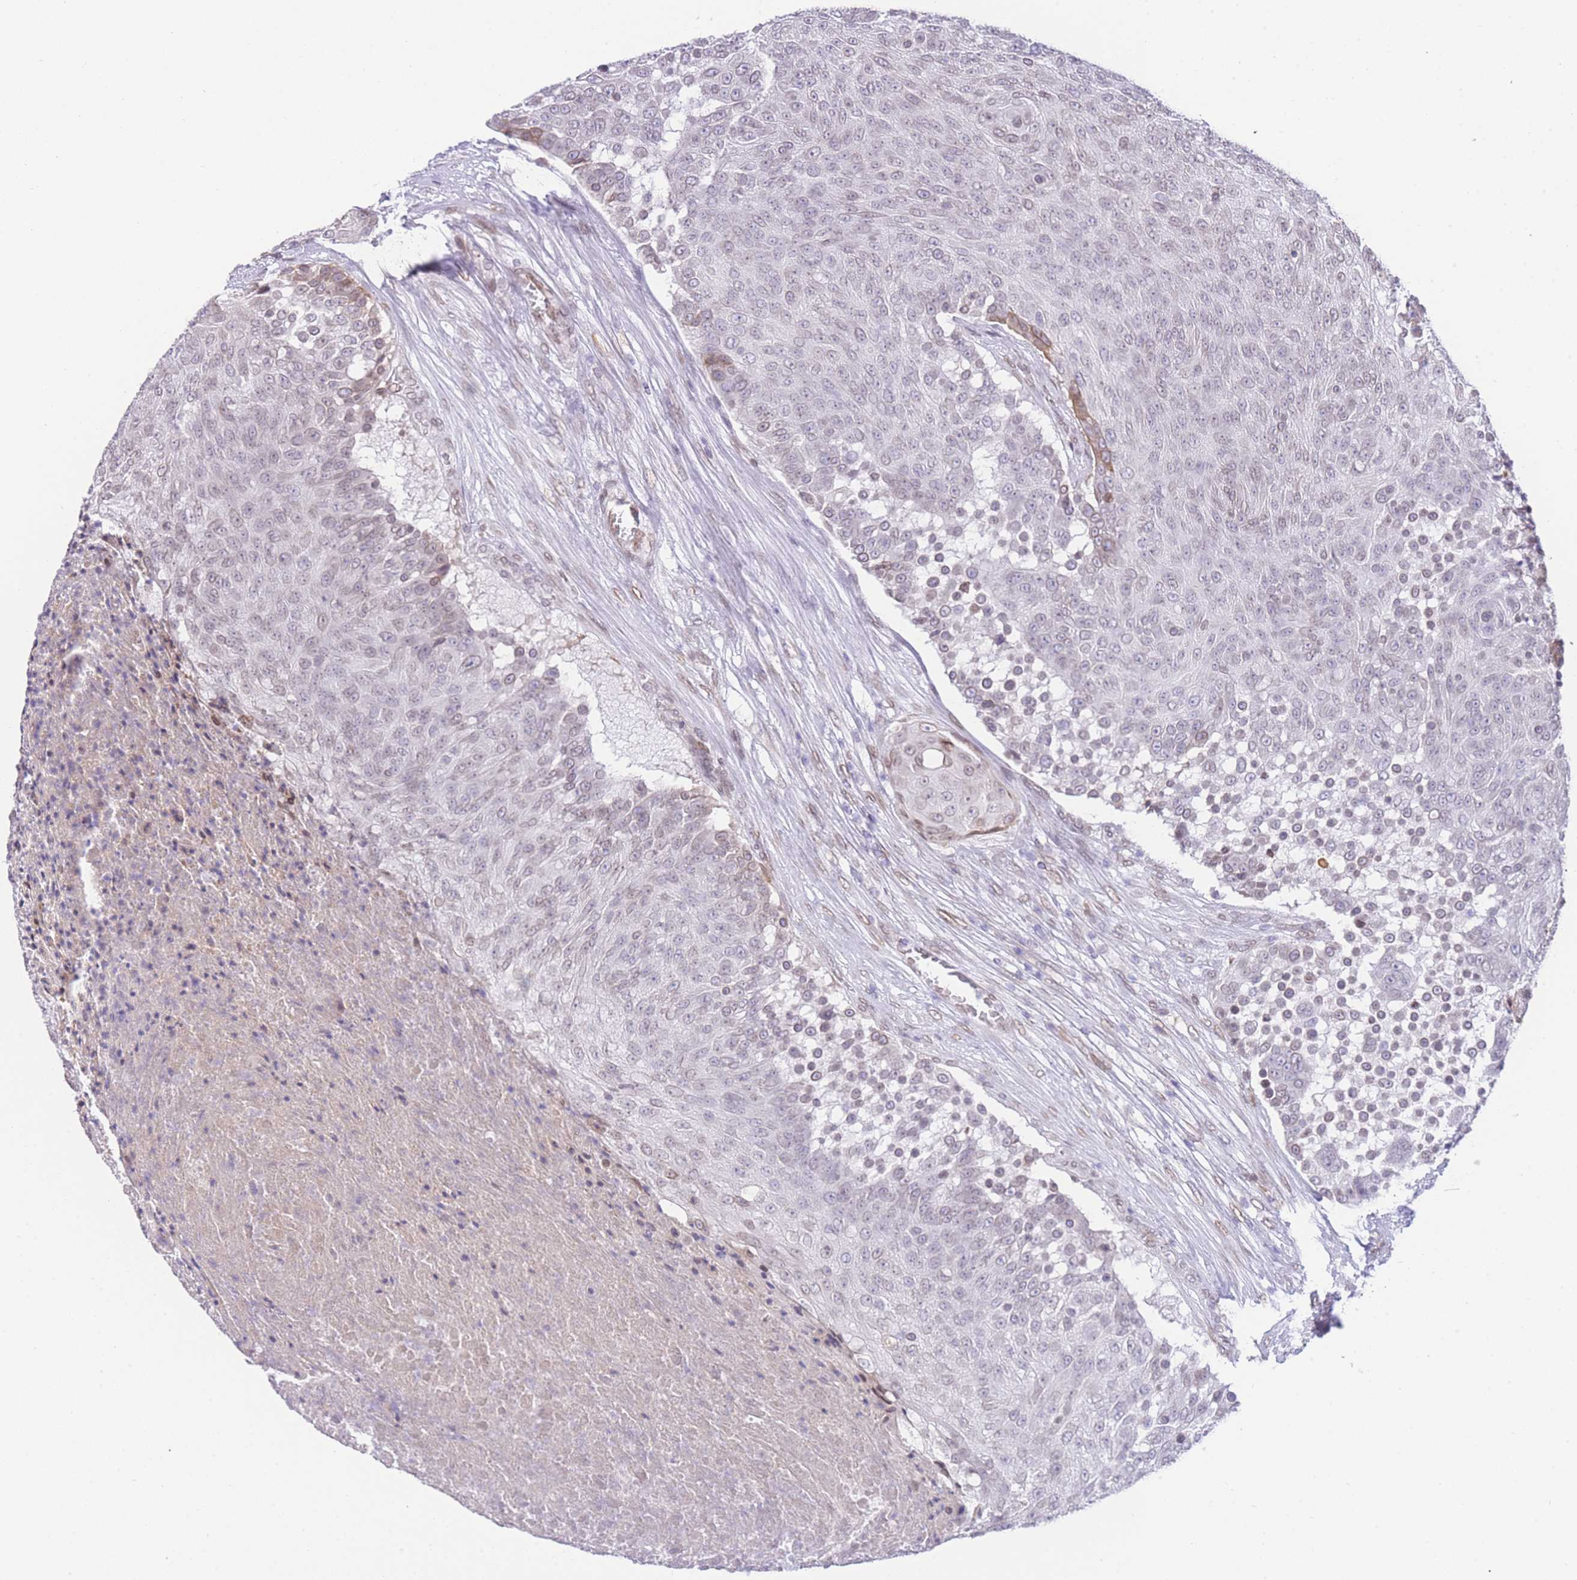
{"staining": {"intensity": "weak", "quantity": "25%-75%", "location": "nuclear"}, "tissue": "urothelial cancer", "cell_type": "Tumor cells", "image_type": "cancer", "snomed": [{"axis": "morphology", "description": "Urothelial carcinoma, High grade"}, {"axis": "topography", "description": "Urinary bladder"}], "caption": "This histopathology image shows immunohistochemistry (IHC) staining of urothelial cancer, with low weak nuclear staining in approximately 25%-75% of tumor cells.", "gene": "OR10AD1", "patient": {"sex": "female", "age": 63}}